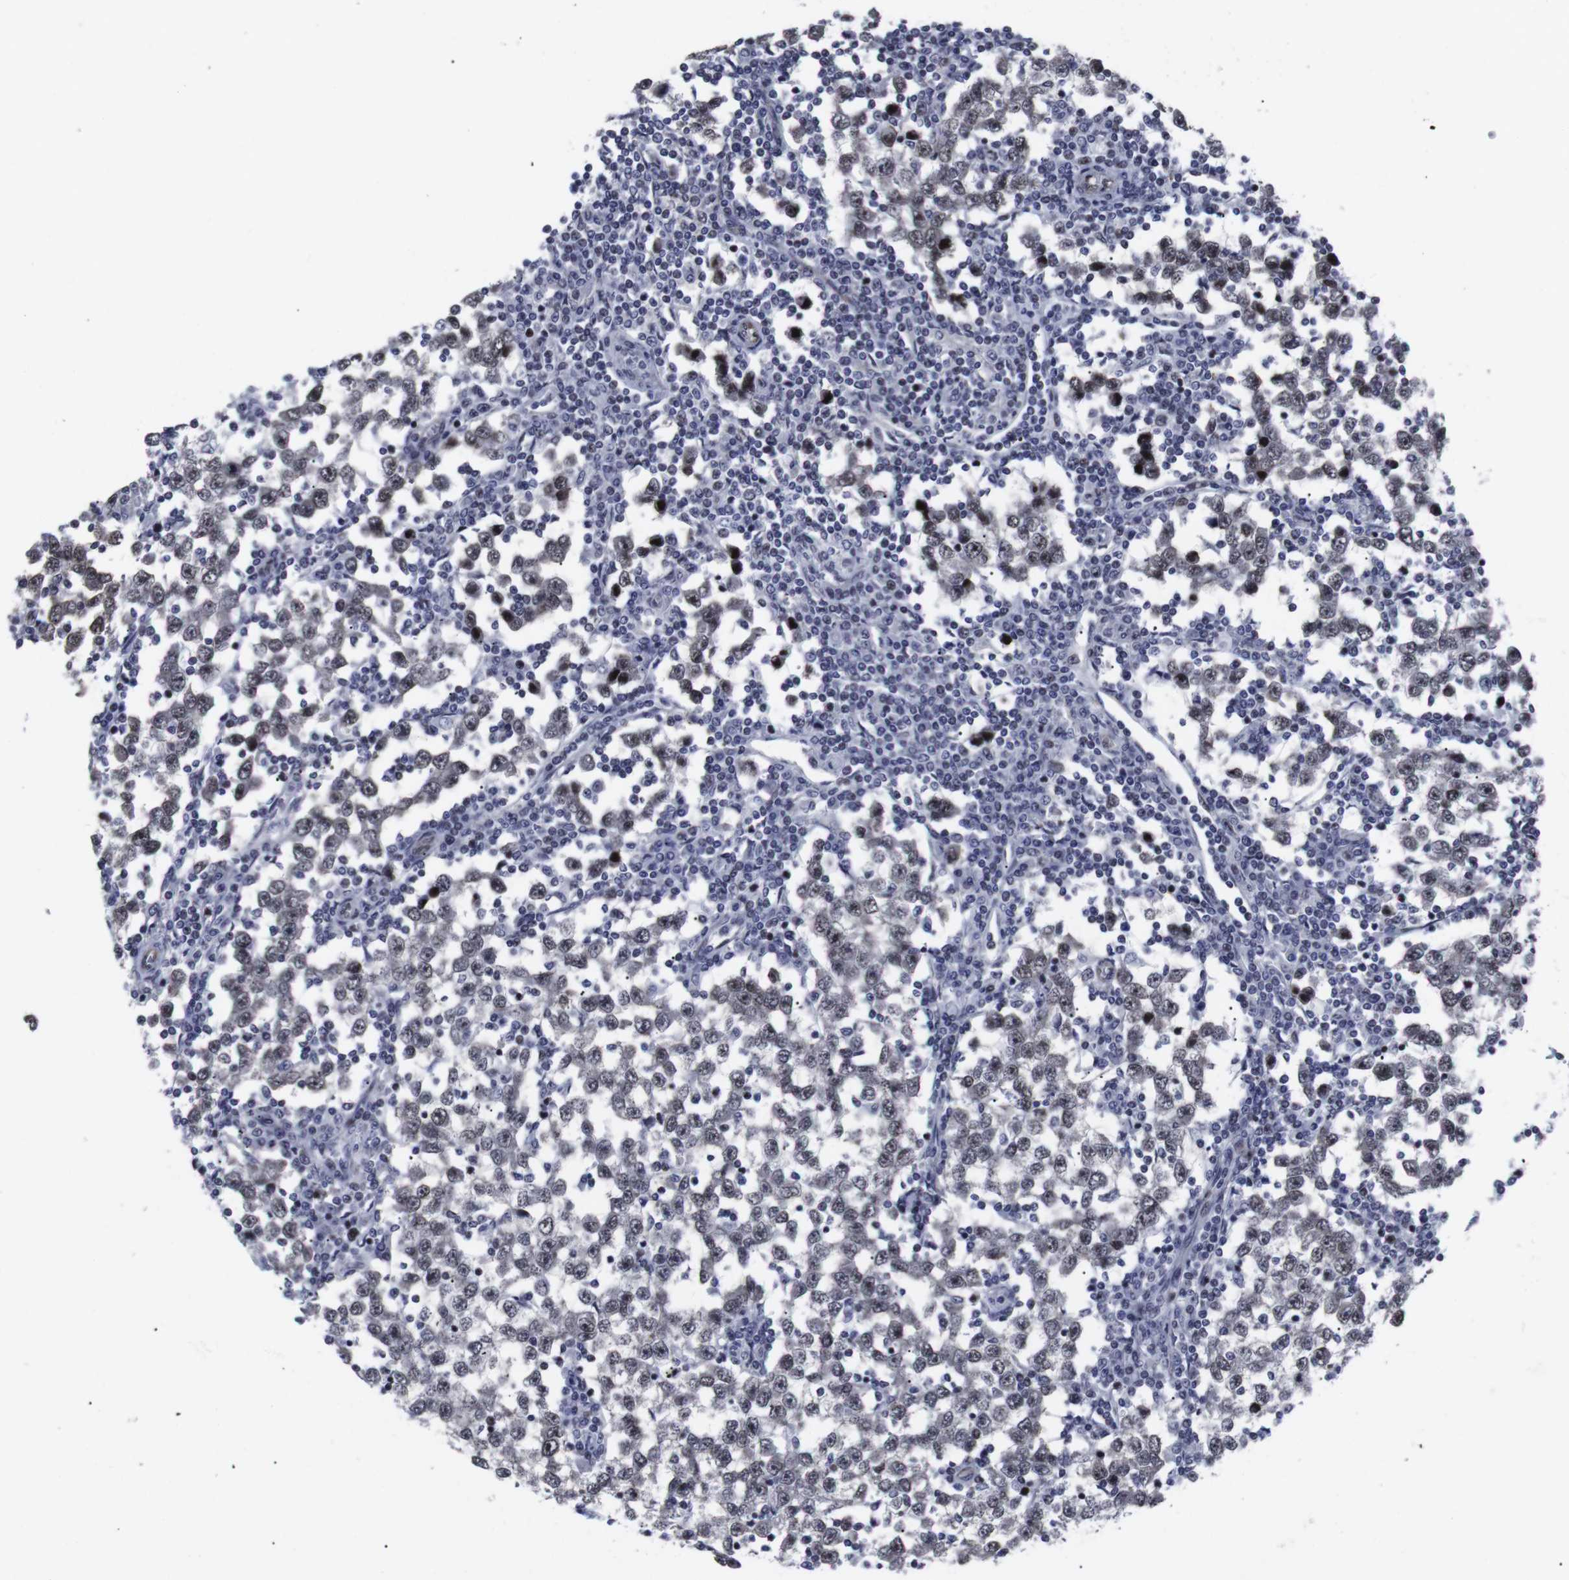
{"staining": {"intensity": "weak", "quantity": ">75%", "location": "nuclear"}, "tissue": "testis cancer", "cell_type": "Tumor cells", "image_type": "cancer", "snomed": [{"axis": "morphology", "description": "Seminoma, NOS"}, {"axis": "topography", "description": "Testis"}], "caption": "Seminoma (testis) stained with a protein marker displays weak staining in tumor cells.", "gene": "MLH1", "patient": {"sex": "male", "age": 65}}